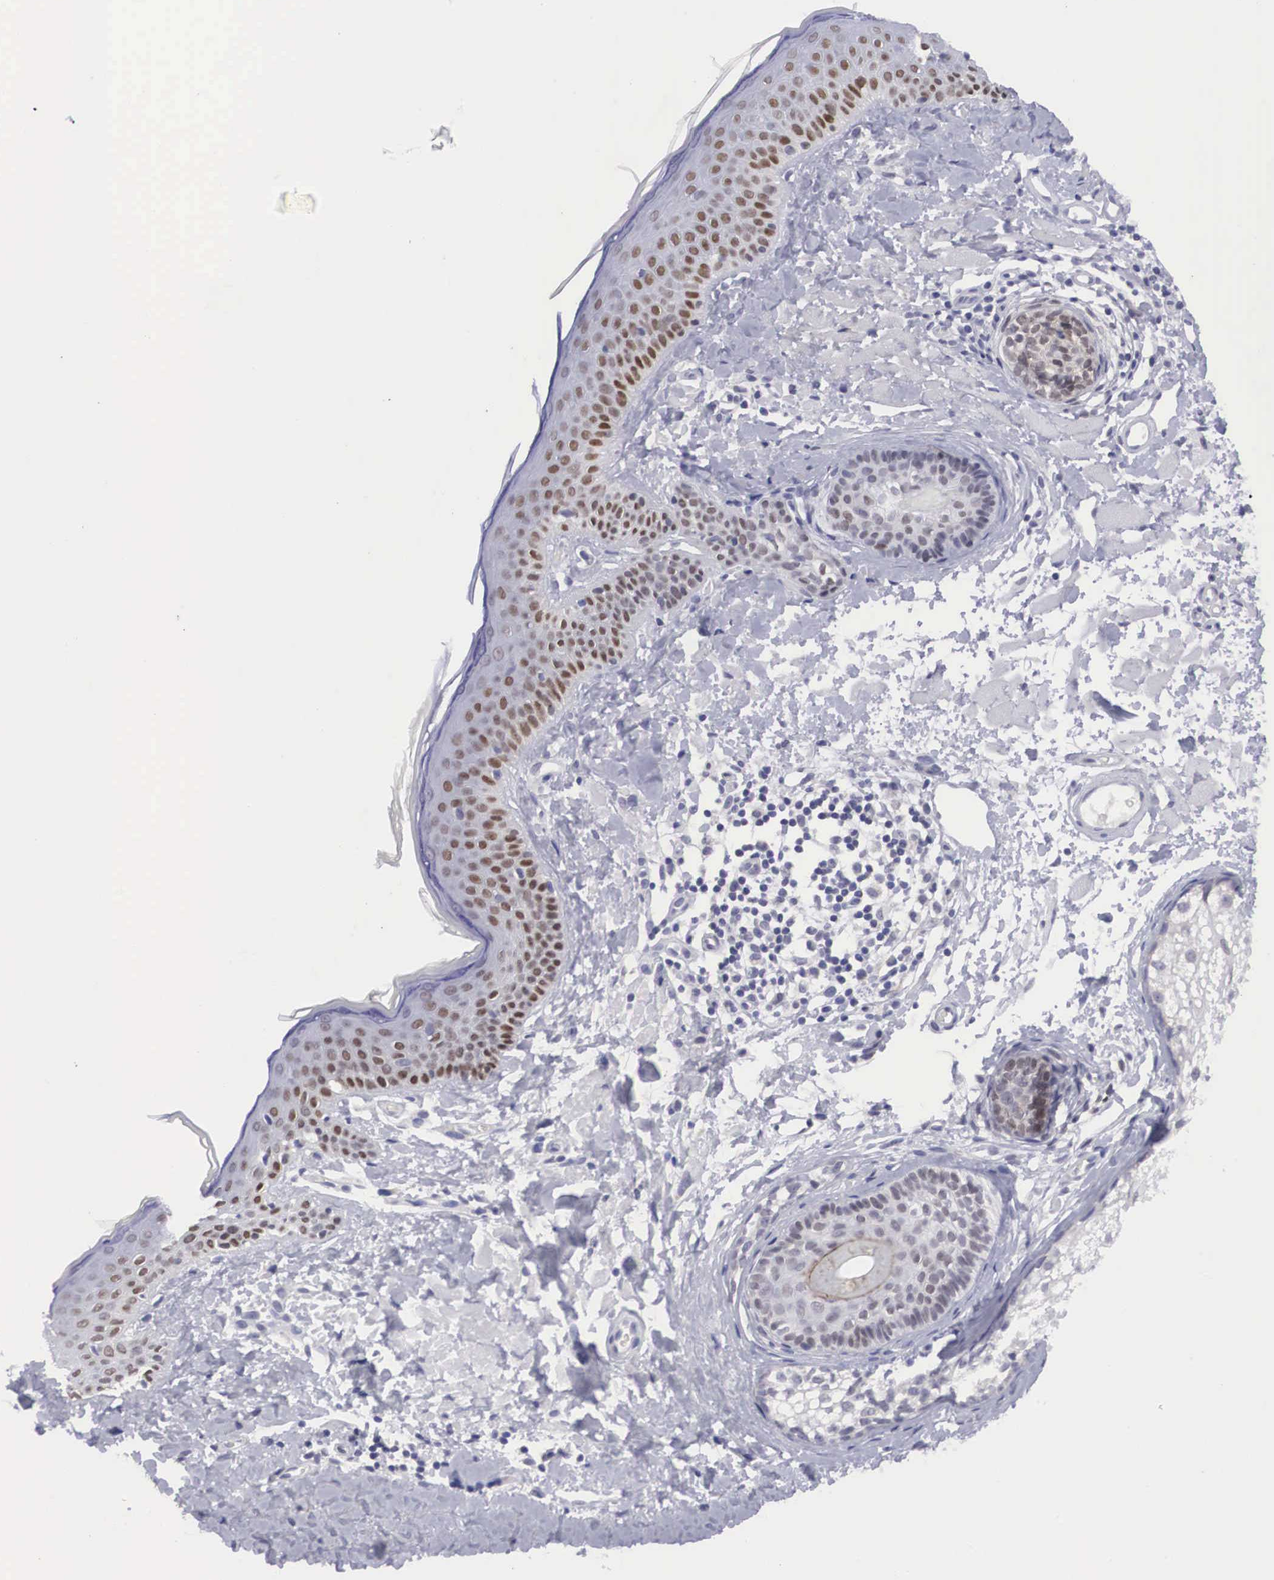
{"staining": {"intensity": "negative", "quantity": "none", "location": "none"}, "tissue": "skin", "cell_type": "Fibroblasts", "image_type": "normal", "snomed": [{"axis": "morphology", "description": "Normal tissue, NOS"}, {"axis": "topography", "description": "Skin"}], "caption": "A photomicrograph of skin stained for a protein displays no brown staining in fibroblasts. (DAB (3,3'-diaminobenzidine) immunohistochemistry (IHC) visualized using brightfield microscopy, high magnification).", "gene": "SOX11", "patient": {"sex": "male", "age": 86}}